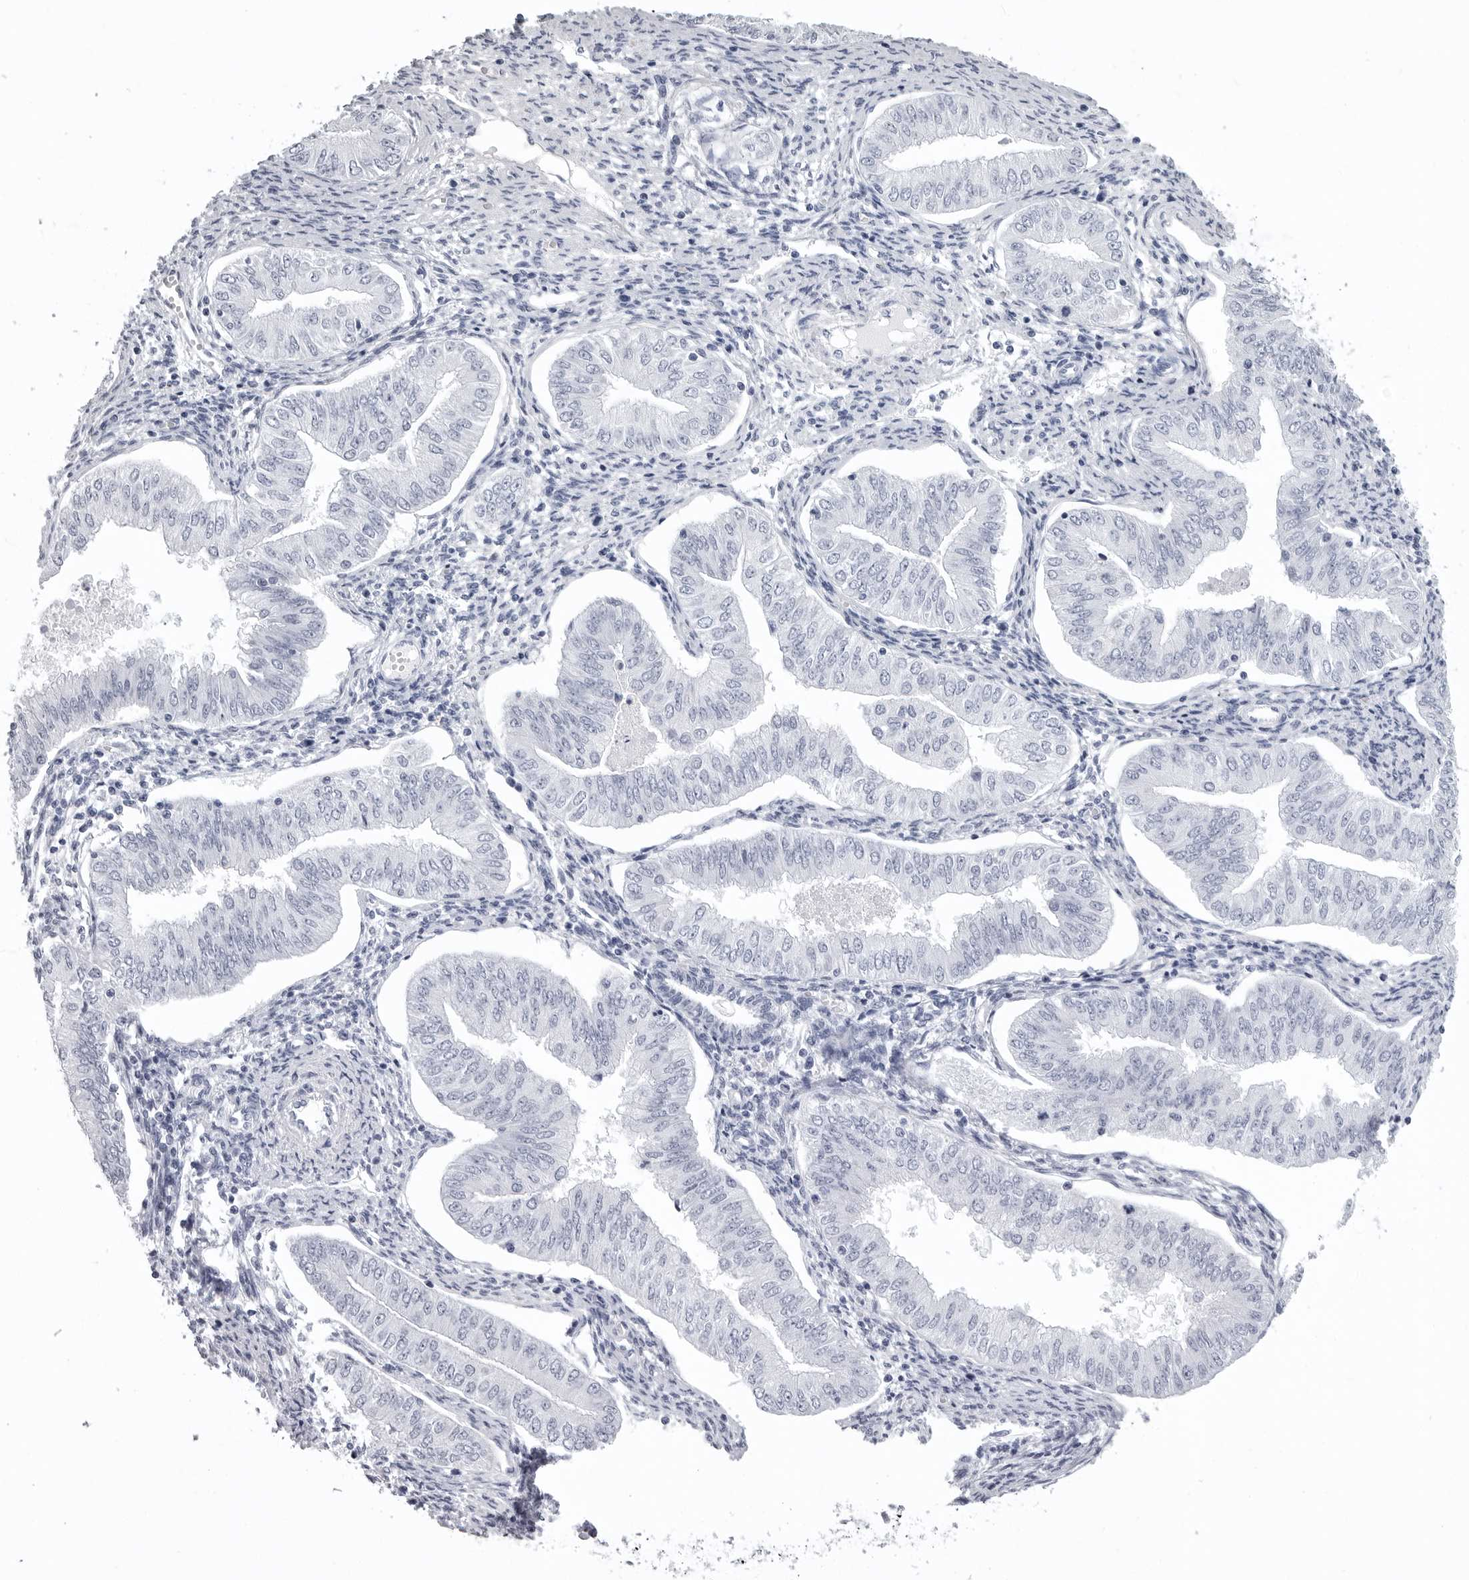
{"staining": {"intensity": "negative", "quantity": "none", "location": "none"}, "tissue": "endometrial cancer", "cell_type": "Tumor cells", "image_type": "cancer", "snomed": [{"axis": "morphology", "description": "Normal tissue, NOS"}, {"axis": "morphology", "description": "Adenocarcinoma, NOS"}, {"axis": "topography", "description": "Endometrium"}], "caption": "This is an immunohistochemistry photomicrograph of human endometrial adenocarcinoma. There is no expression in tumor cells.", "gene": "LGALS4", "patient": {"sex": "female", "age": 53}}